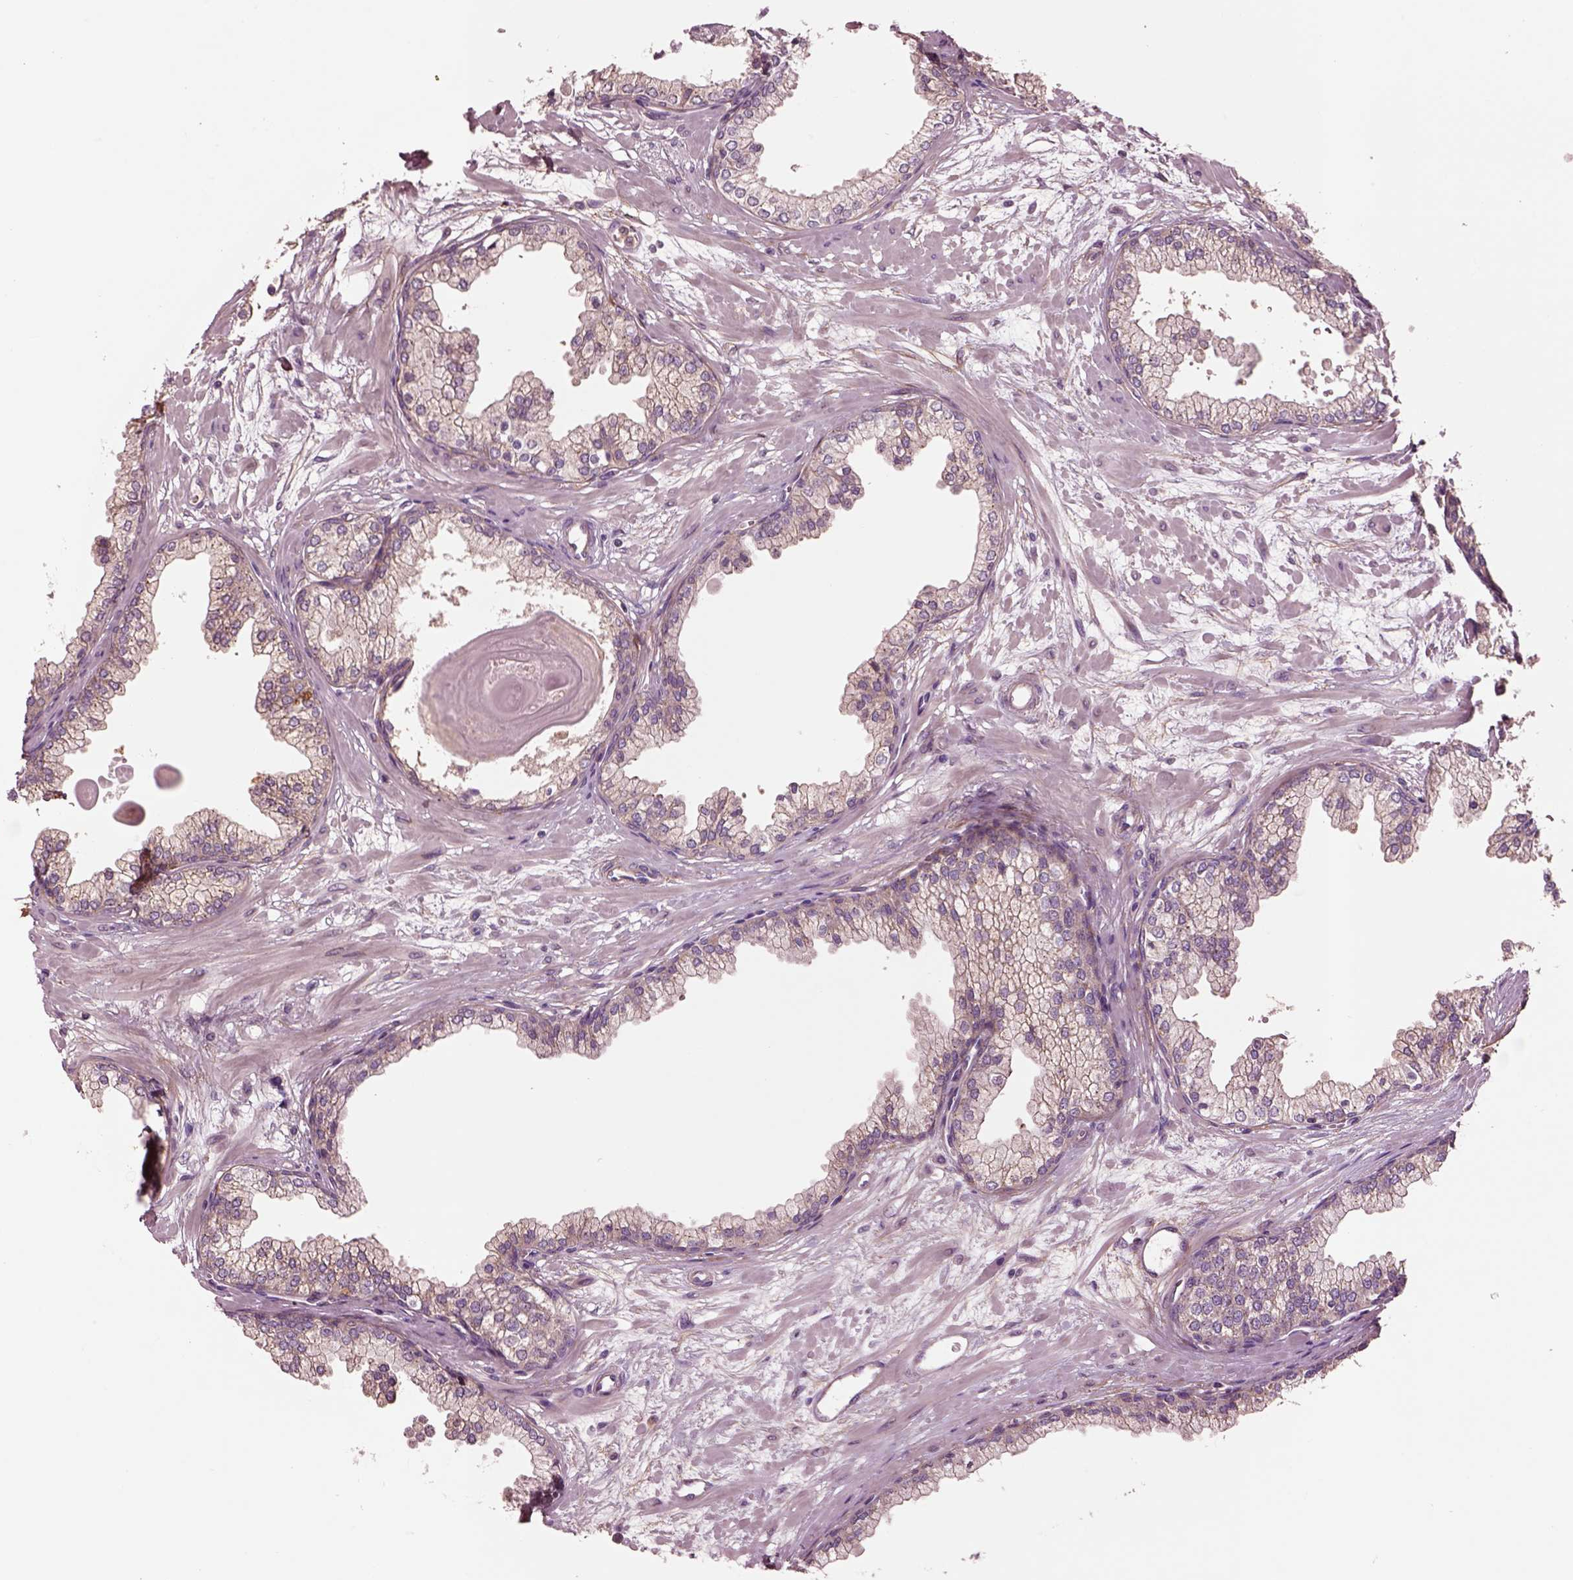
{"staining": {"intensity": "weak", "quantity": ">75%", "location": "cytoplasmic/membranous"}, "tissue": "prostate", "cell_type": "Glandular cells", "image_type": "normal", "snomed": [{"axis": "morphology", "description": "Normal tissue, NOS"}, {"axis": "topography", "description": "Prostate"}, {"axis": "topography", "description": "Peripheral nerve tissue"}], "caption": "Prostate stained with immunohistochemistry (IHC) demonstrates weak cytoplasmic/membranous staining in about >75% of glandular cells. (Brightfield microscopy of DAB IHC at high magnification).", "gene": "SEC23A", "patient": {"sex": "male", "age": 61}}